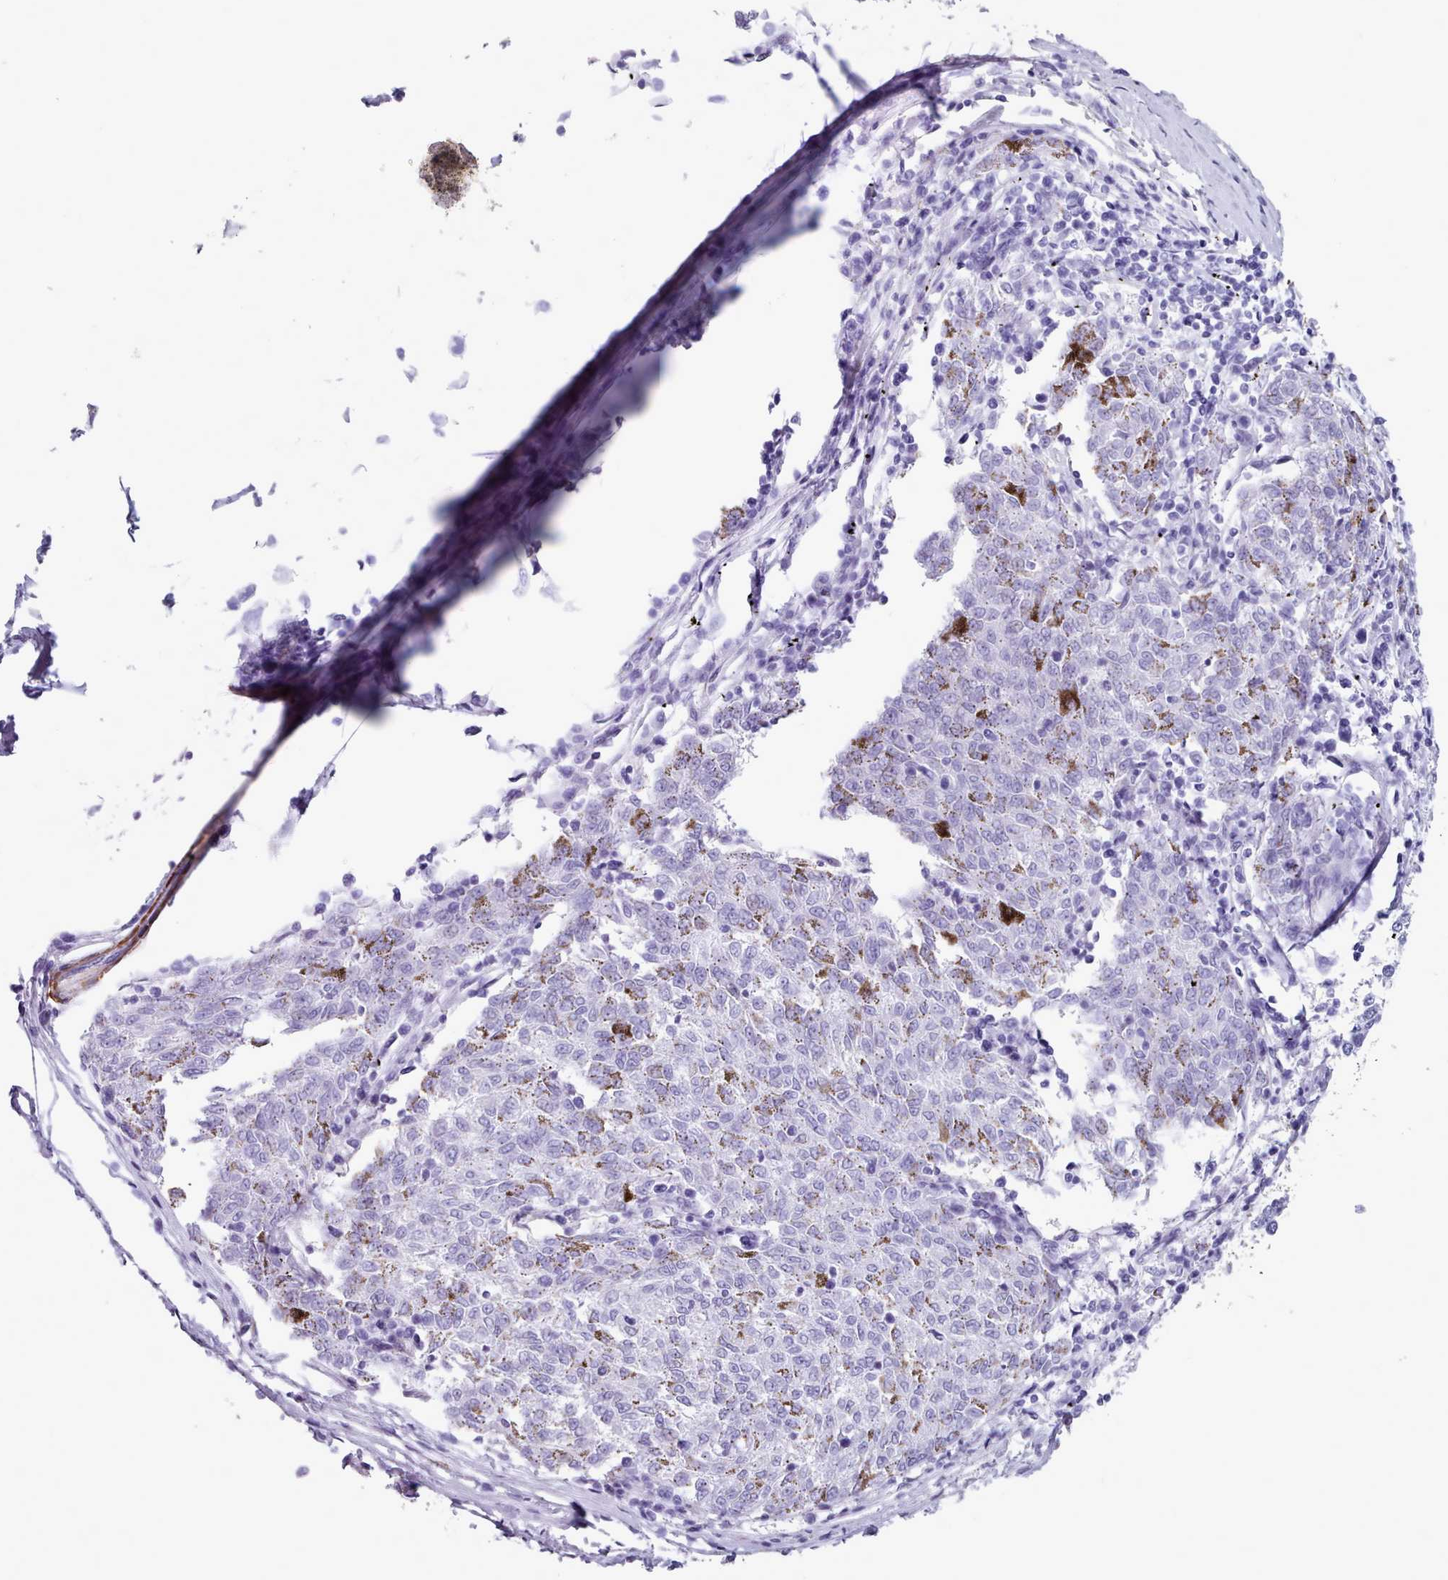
{"staining": {"intensity": "negative", "quantity": "none", "location": "none"}, "tissue": "melanoma", "cell_type": "Tumor cells", "image_type": "cancer", "snomed": [{"axis": "morphology", "description": "Malignant melanoma, NOS"}, {"axis": "topography", "description": "Skin"}], "caption": "The immunohistochemistry micrograph has no significant expression in tumor cells of malignant melanoma tissue.", "gene": "FPGS", "patient": {"sex": "female", "age": 72}}